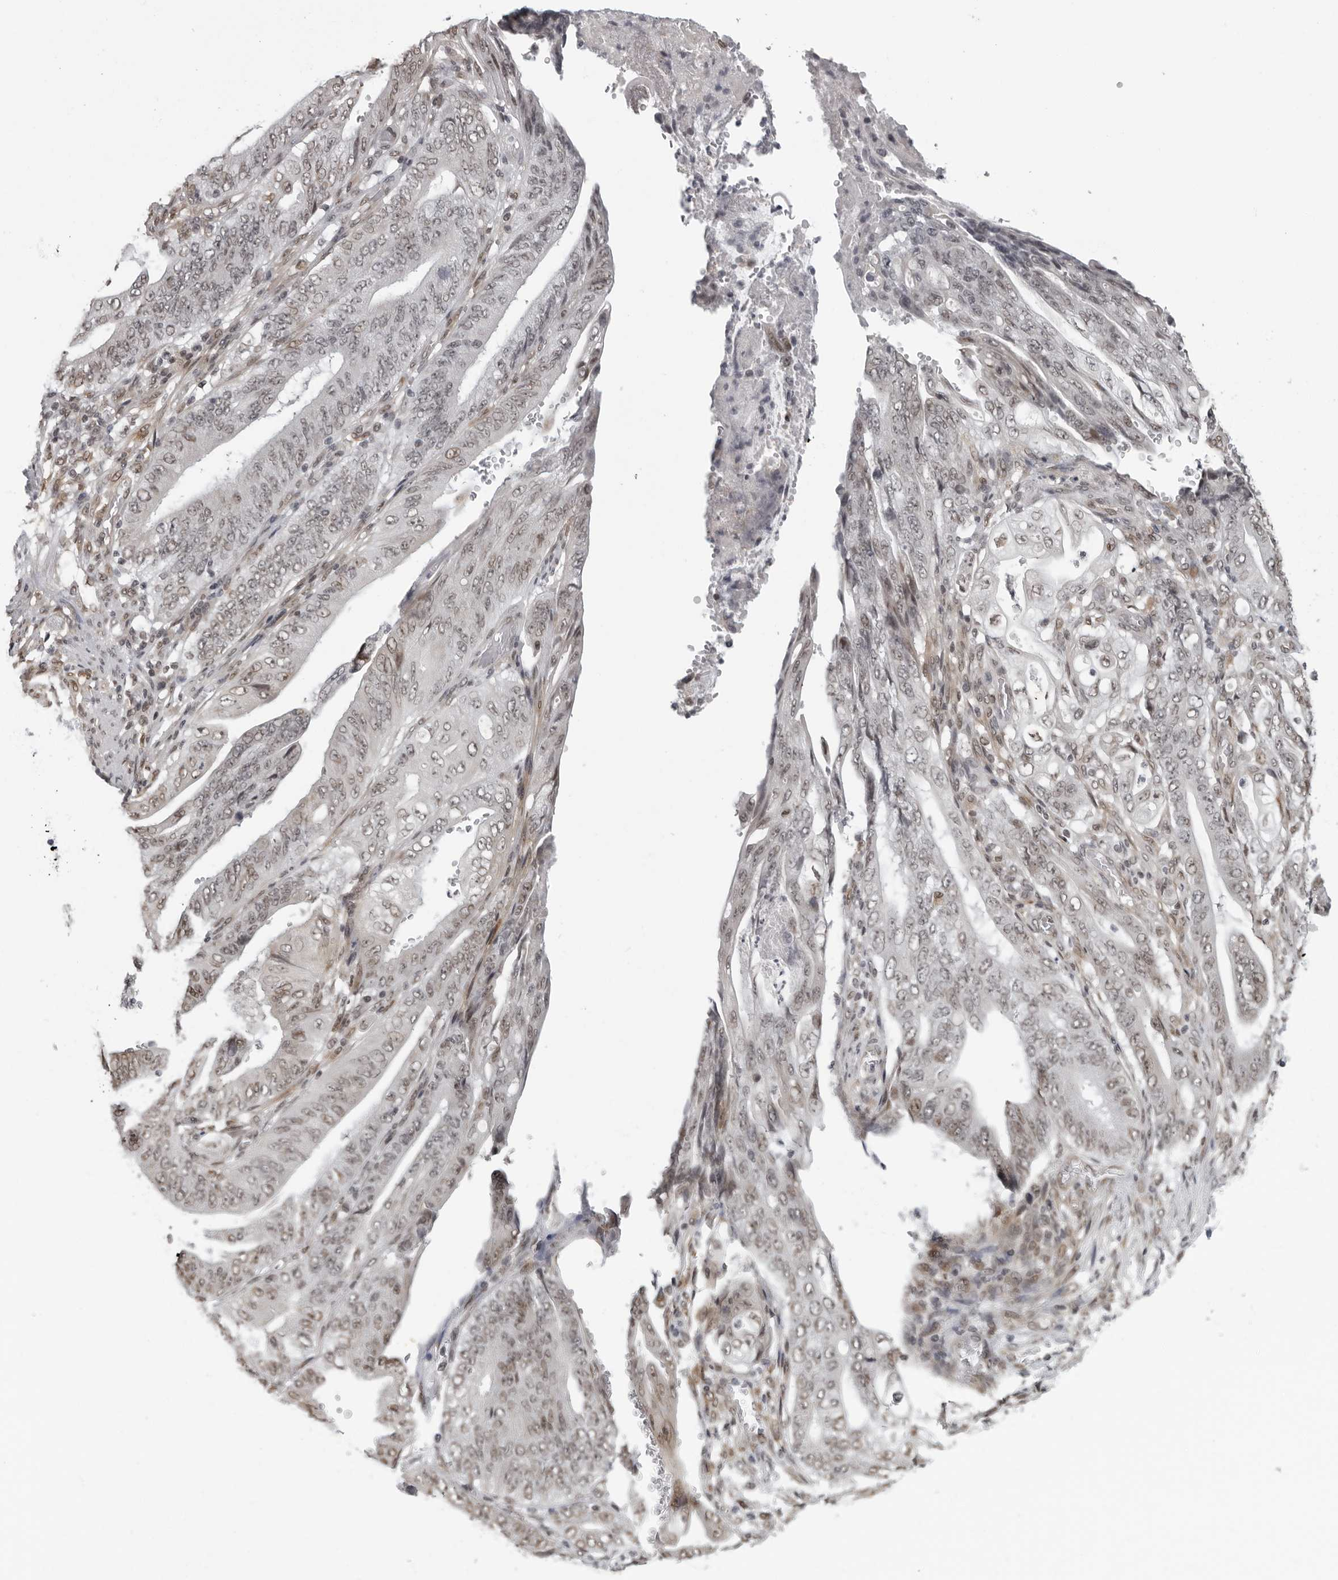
{"staining": {"intensity": "weak", "quantity": "25%-75%", "location": "nuclear"}, "tissue": "stomach cancer", "cell_type": "Tumor cells", "image_type": "cancer", "snomed": [{"axis": "morphology", "description": "Adenocarcinoma, NOS"}, {"axis": "topography", "description": "Stomach"}], "caption": "DAB immunohistochemical staining of stomach adenocarcinoma displays weak nuclear protein positivity in approximately 25%-75% of tumor cells. (DAB (3,3'-diaminobenzidine) = brown stain, brightfield microscopy at high magnification).", "gene": "MAF", "patient": {"sex": "female", "age": 73}}